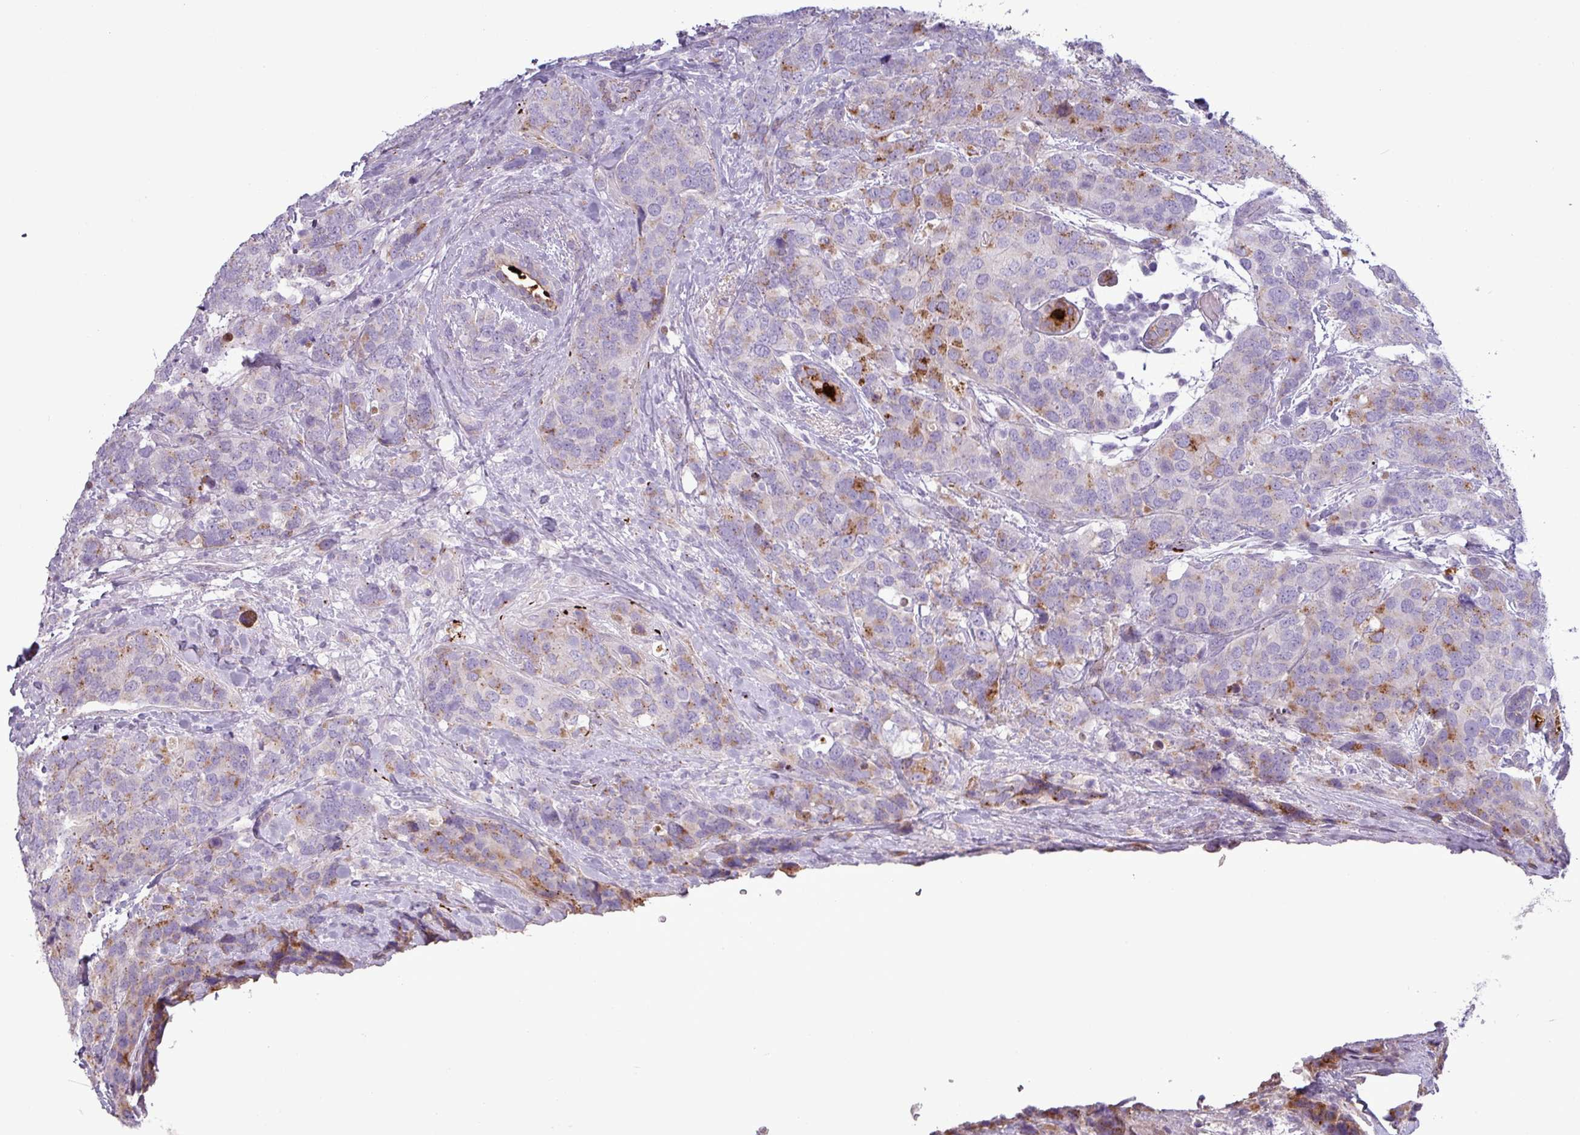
{"staining": {"intensity": "moderate", "quantity": "<25%", "location": "cytoplasmic/membranous"}, "tissue": "breast cancer", "cell_type": "Tumor cells", "image_type": "cancer", "snomed": [{"axis": "morphology", "description": "Lobular carcinoma"}, {"axis": "topography", "description": "Breast"}], "caption": "Breast cancer (lobular carcinoma) was stained to show a protein in brown. There is low levels of moderate cytoplasmic/membranous positivity in approximately <25% of tumor cells.", "gene": "C4B", "patient": {"sex": "female", "age": 59}}